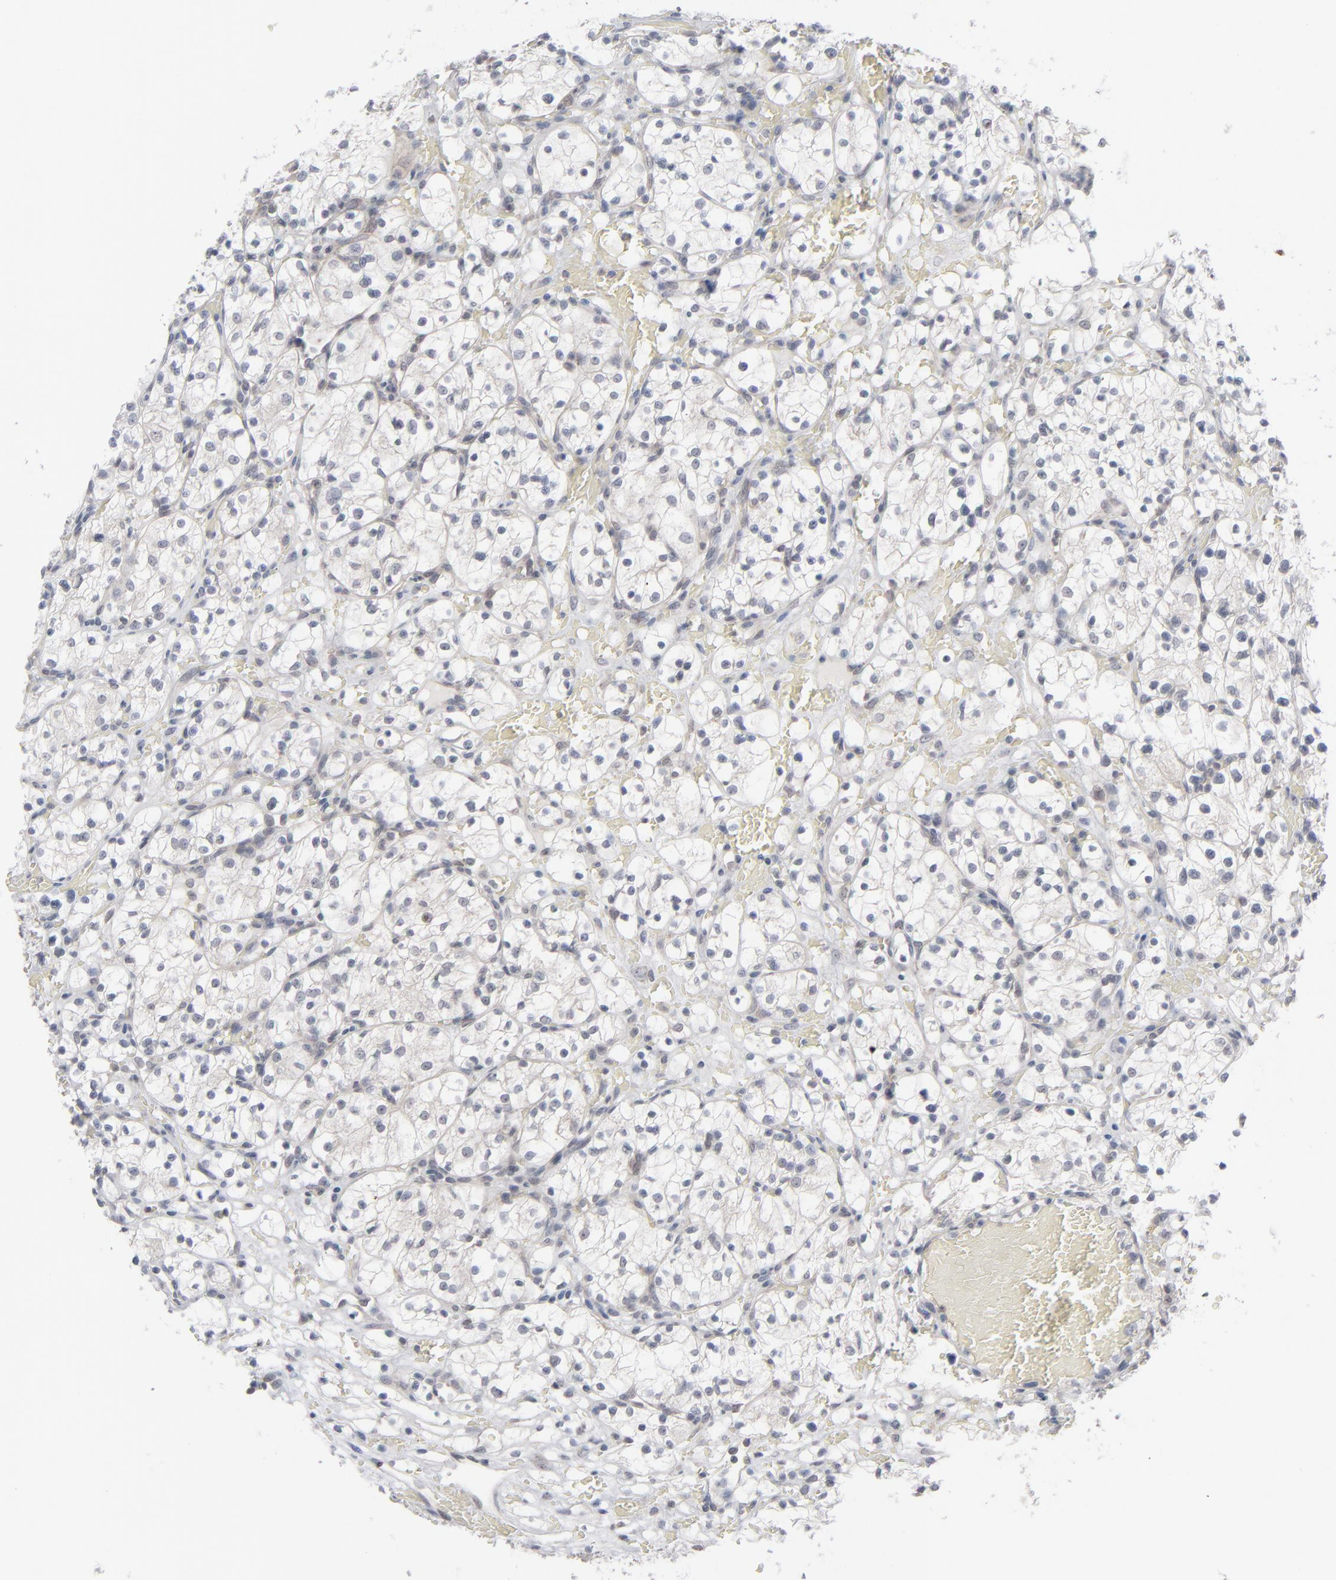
{"staining": {"intensity": "negative", "quantity": "none", "location": "none"}, "tissue": "renal cancer", "cell_type": "Tumor cells", "image_type": "cancer", "snomed": [{"axis": "morphology", "description": "Adenocarcinoma, NOS"}, {"axis": "topography", "description": "Kidney"}], "caption": "DAB immunohistochemical staining of renal adenocarcinoma exhibits no significant positivity in tumor cells.", "gene": "POF1B", "patient": {"sex": "female", "age": 60}}